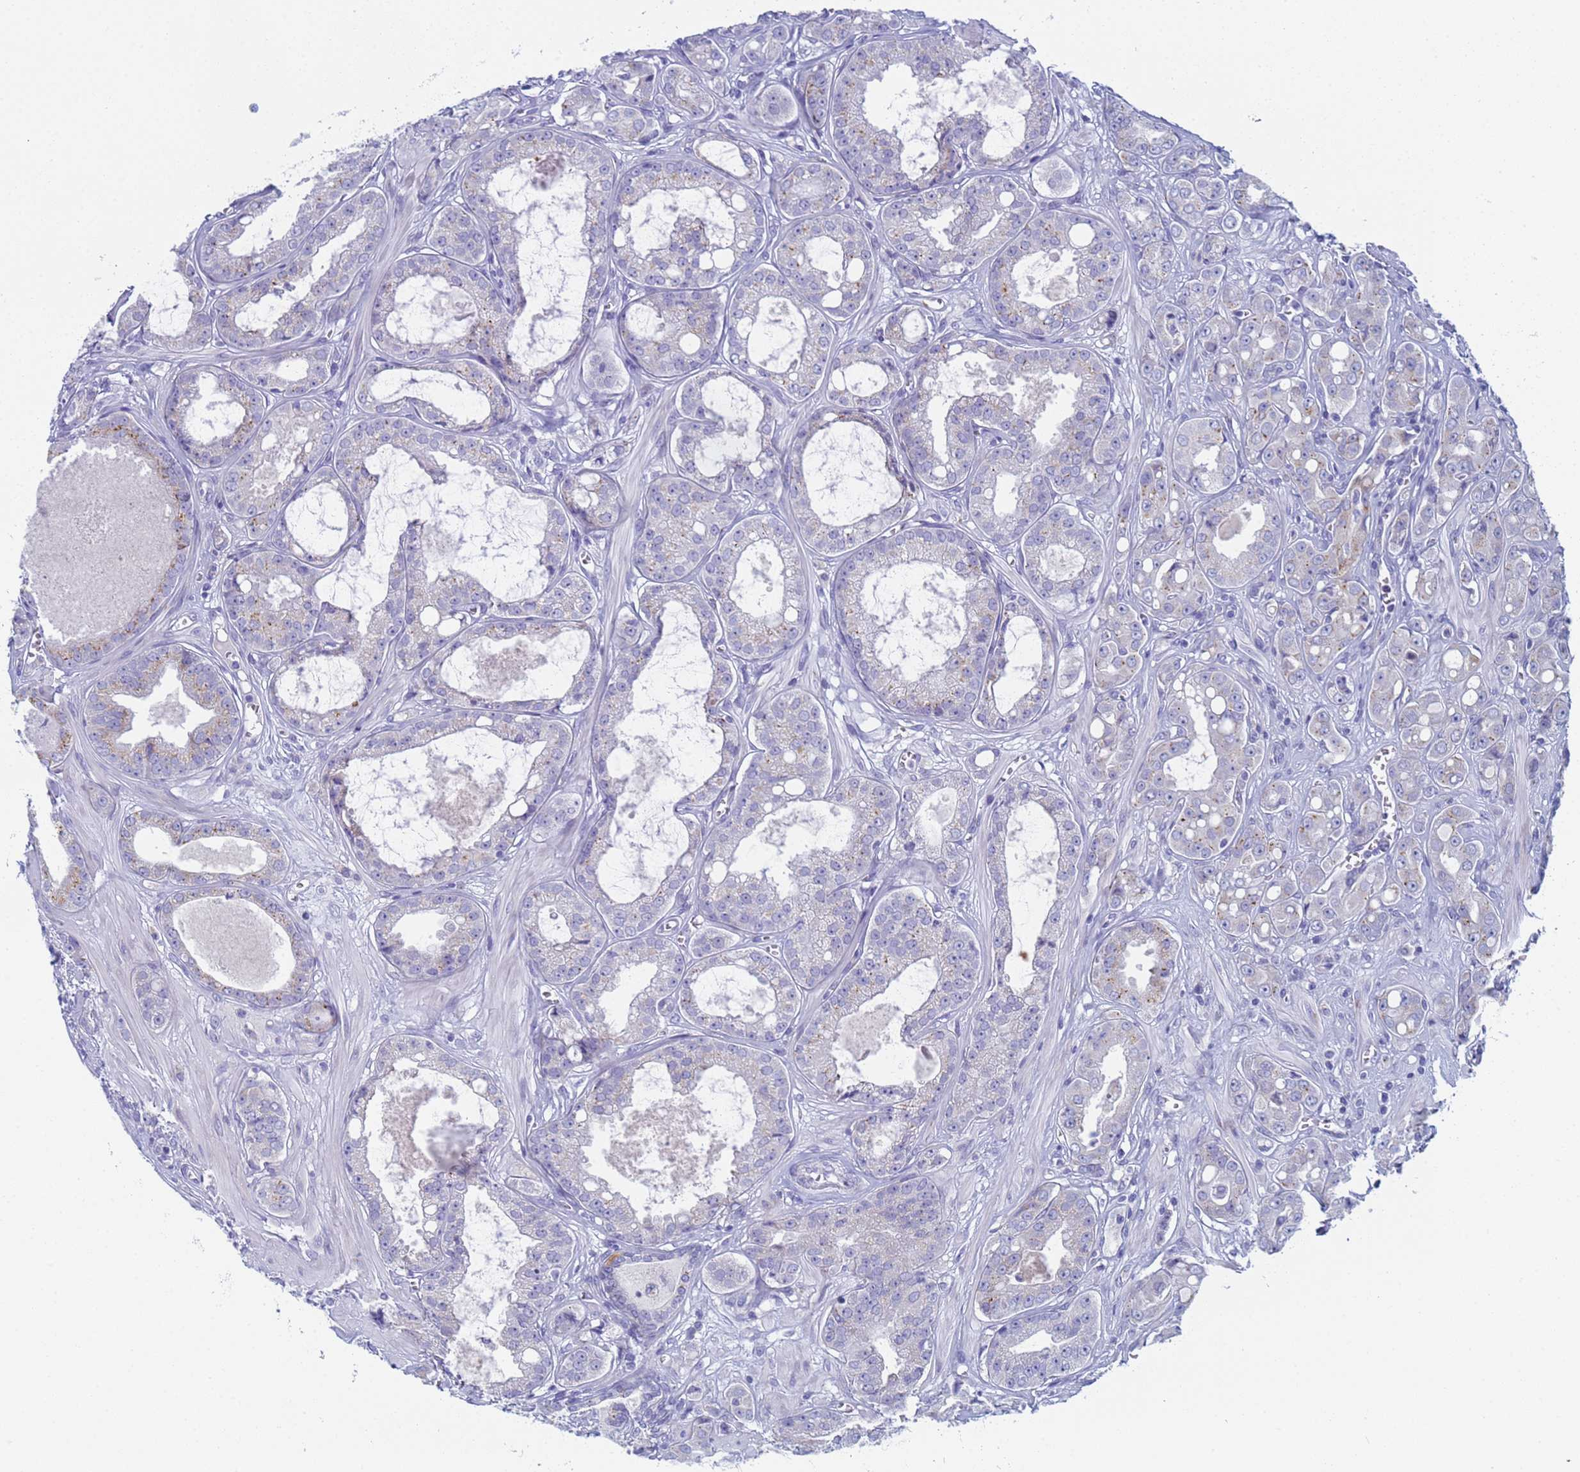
{"staining": {"intensity": "negative", "quantity": "none", "location": "none"}, "tissue": "prostate cancer", "cell_type": "Tumor cells", "image_type": "cancer", "snomed": [{"axis": "morphology", "description": "Adenocarcinoma, High grade"}, {"axis": "topography", "description": "Prostate"}], "caption": "There is no significant staining in tumor cells of adenocarcinoma (high-grade) (prostate).", "gene": "CR1", "patient": {"sex": "male", "age": 74}}